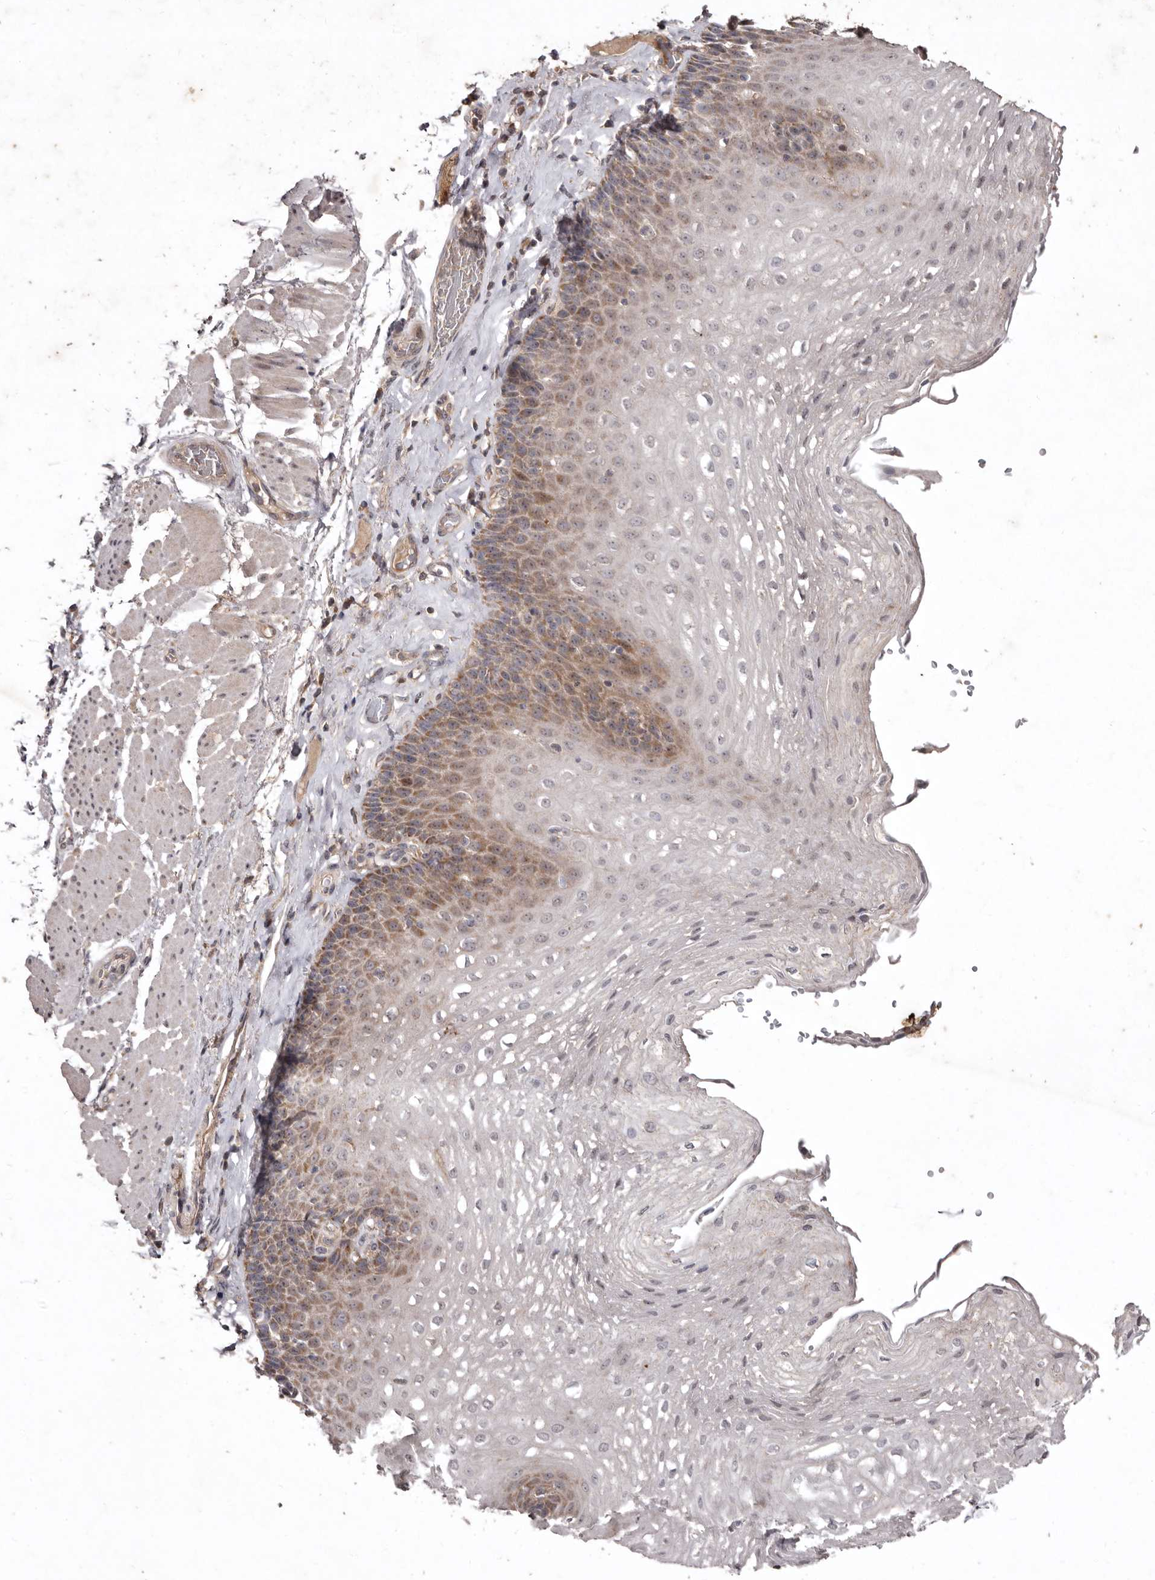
{"staining": {"intensity": "moderate", "quantity": "25%-75%", "location": "cytoplasmic/membranous"}, "tissue": "esophagus", "cell_type": "Squamous epithelial cells", "image_type": "normal", "snomed": [{"axis": "morphology", "description": "Normal tissue, NOS"}, {"axis": "topography", "description": "Esophagus"}], "caption": "Immunohistochemical staining of unremarkable human esophagus exhibits 25%-75% levels of moderate cytoplasmic/membranous protein positivity in about 25%-75% of squamous epithelial cells. The staining is performed using DAB brown chromogen to label protein expression. The nuclei are counter-stained blue using hematoxylin.", "gene": "FLAD1", "patient": {"sex": "female", "age": 66}}